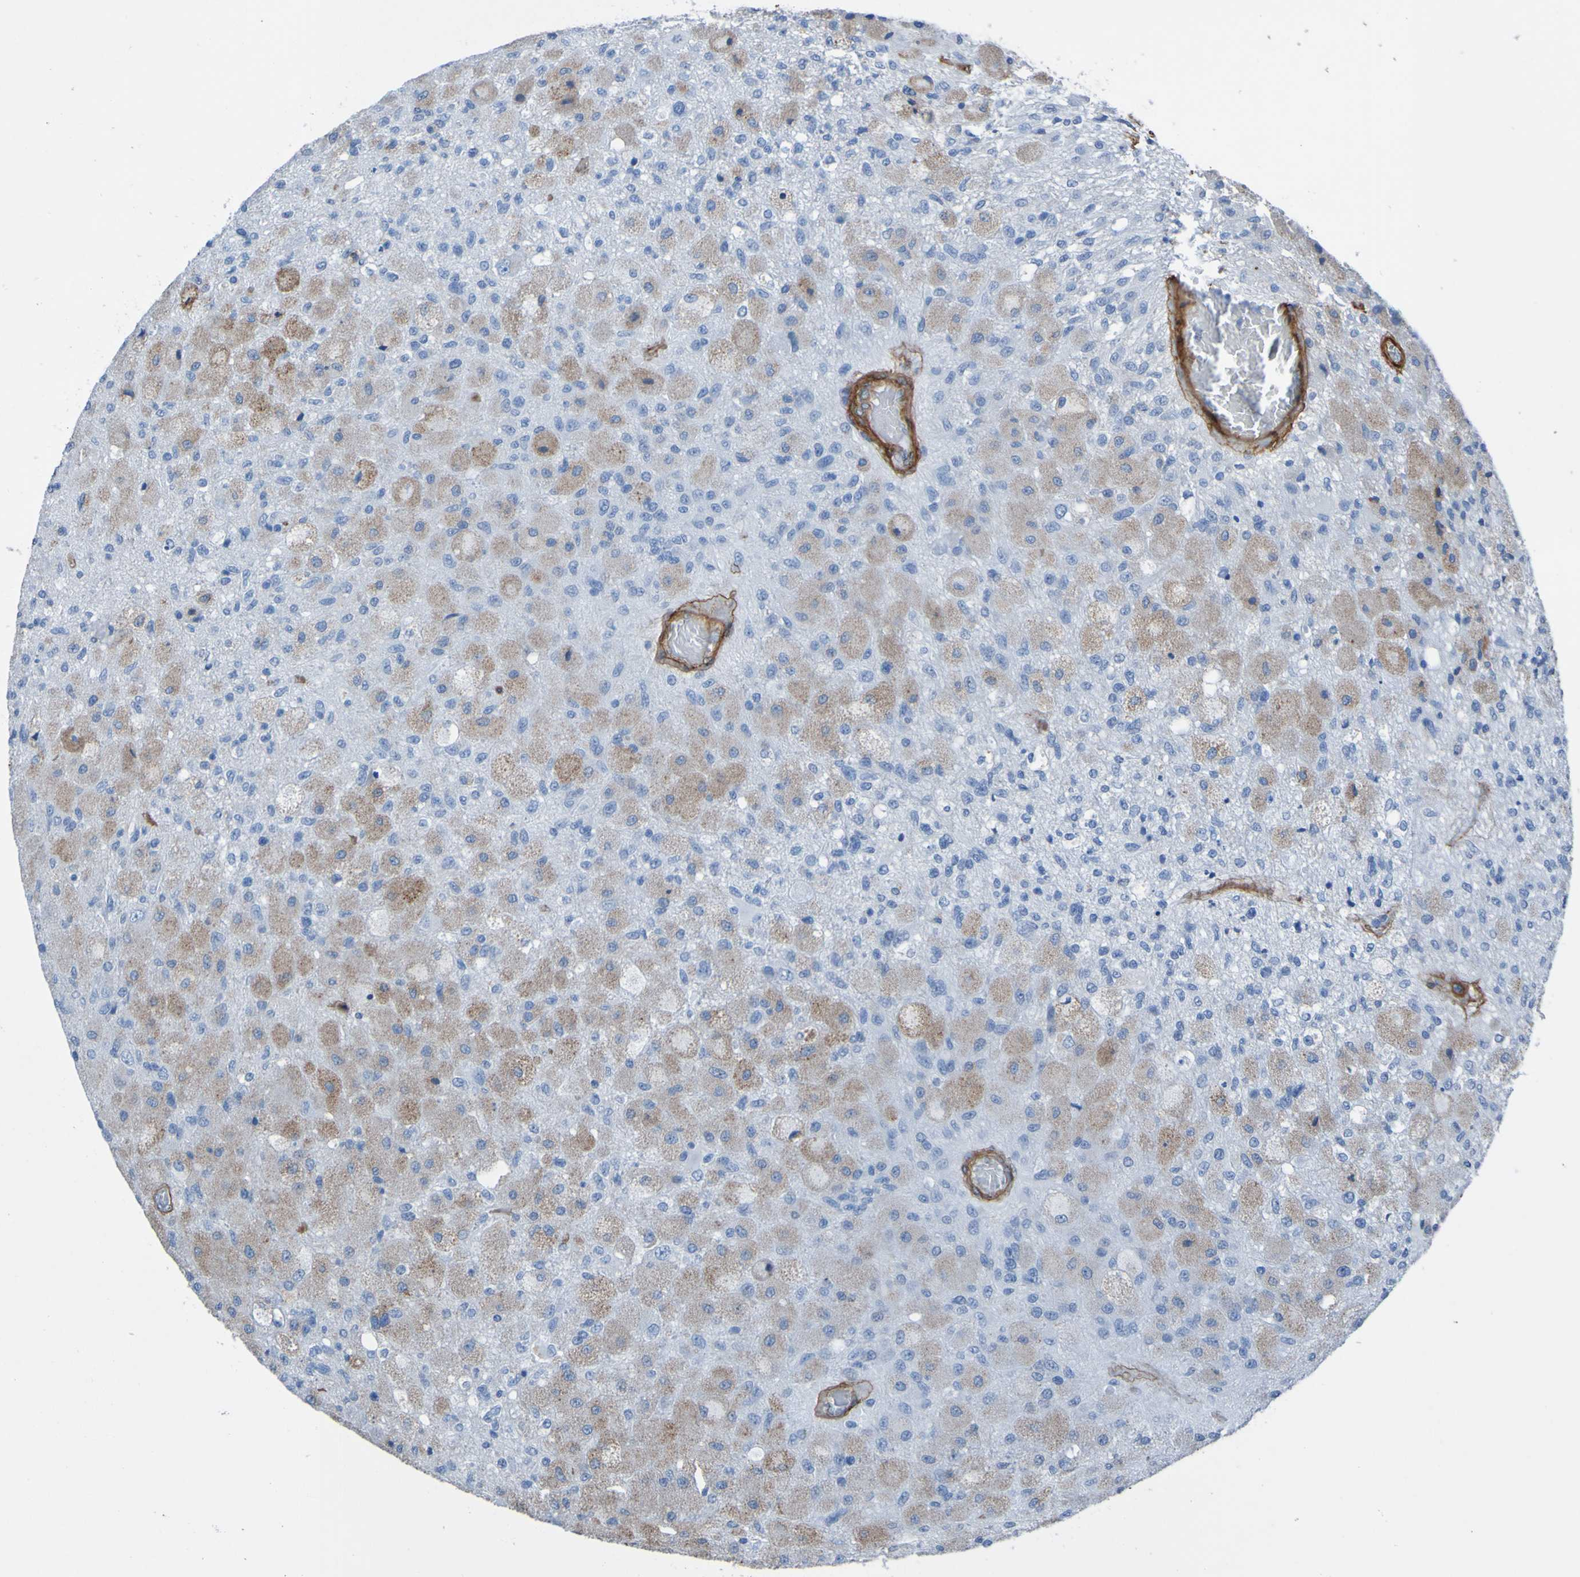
{"staining": {"intensity": "moderate", "quantity": "25%-75%", "location": "cytoplasmic/membranous"}, "tissue": "glioma", "cell_type": "Tumor cells", "image_type": "cancer", "snomed": [{"axis": "morphology", "description": "Normal tissue, NOS"}, {"axis": "morphology", "description": "Glioma, malignant, High grade"}, {"axis": "topography", "description": "Cerebral cortex"}], "caption": "Malignant high-grade glioma stained with DAB (3,3'-diaminobenzidine) immunohistochemistry (IHC) demonstrates medium levels of moderate cytoplasmic/membranous expression in approximately 25%-75% of tumor cells.", "gene": "COL4A2", "patient": {"sex": "male", "age": 77}}